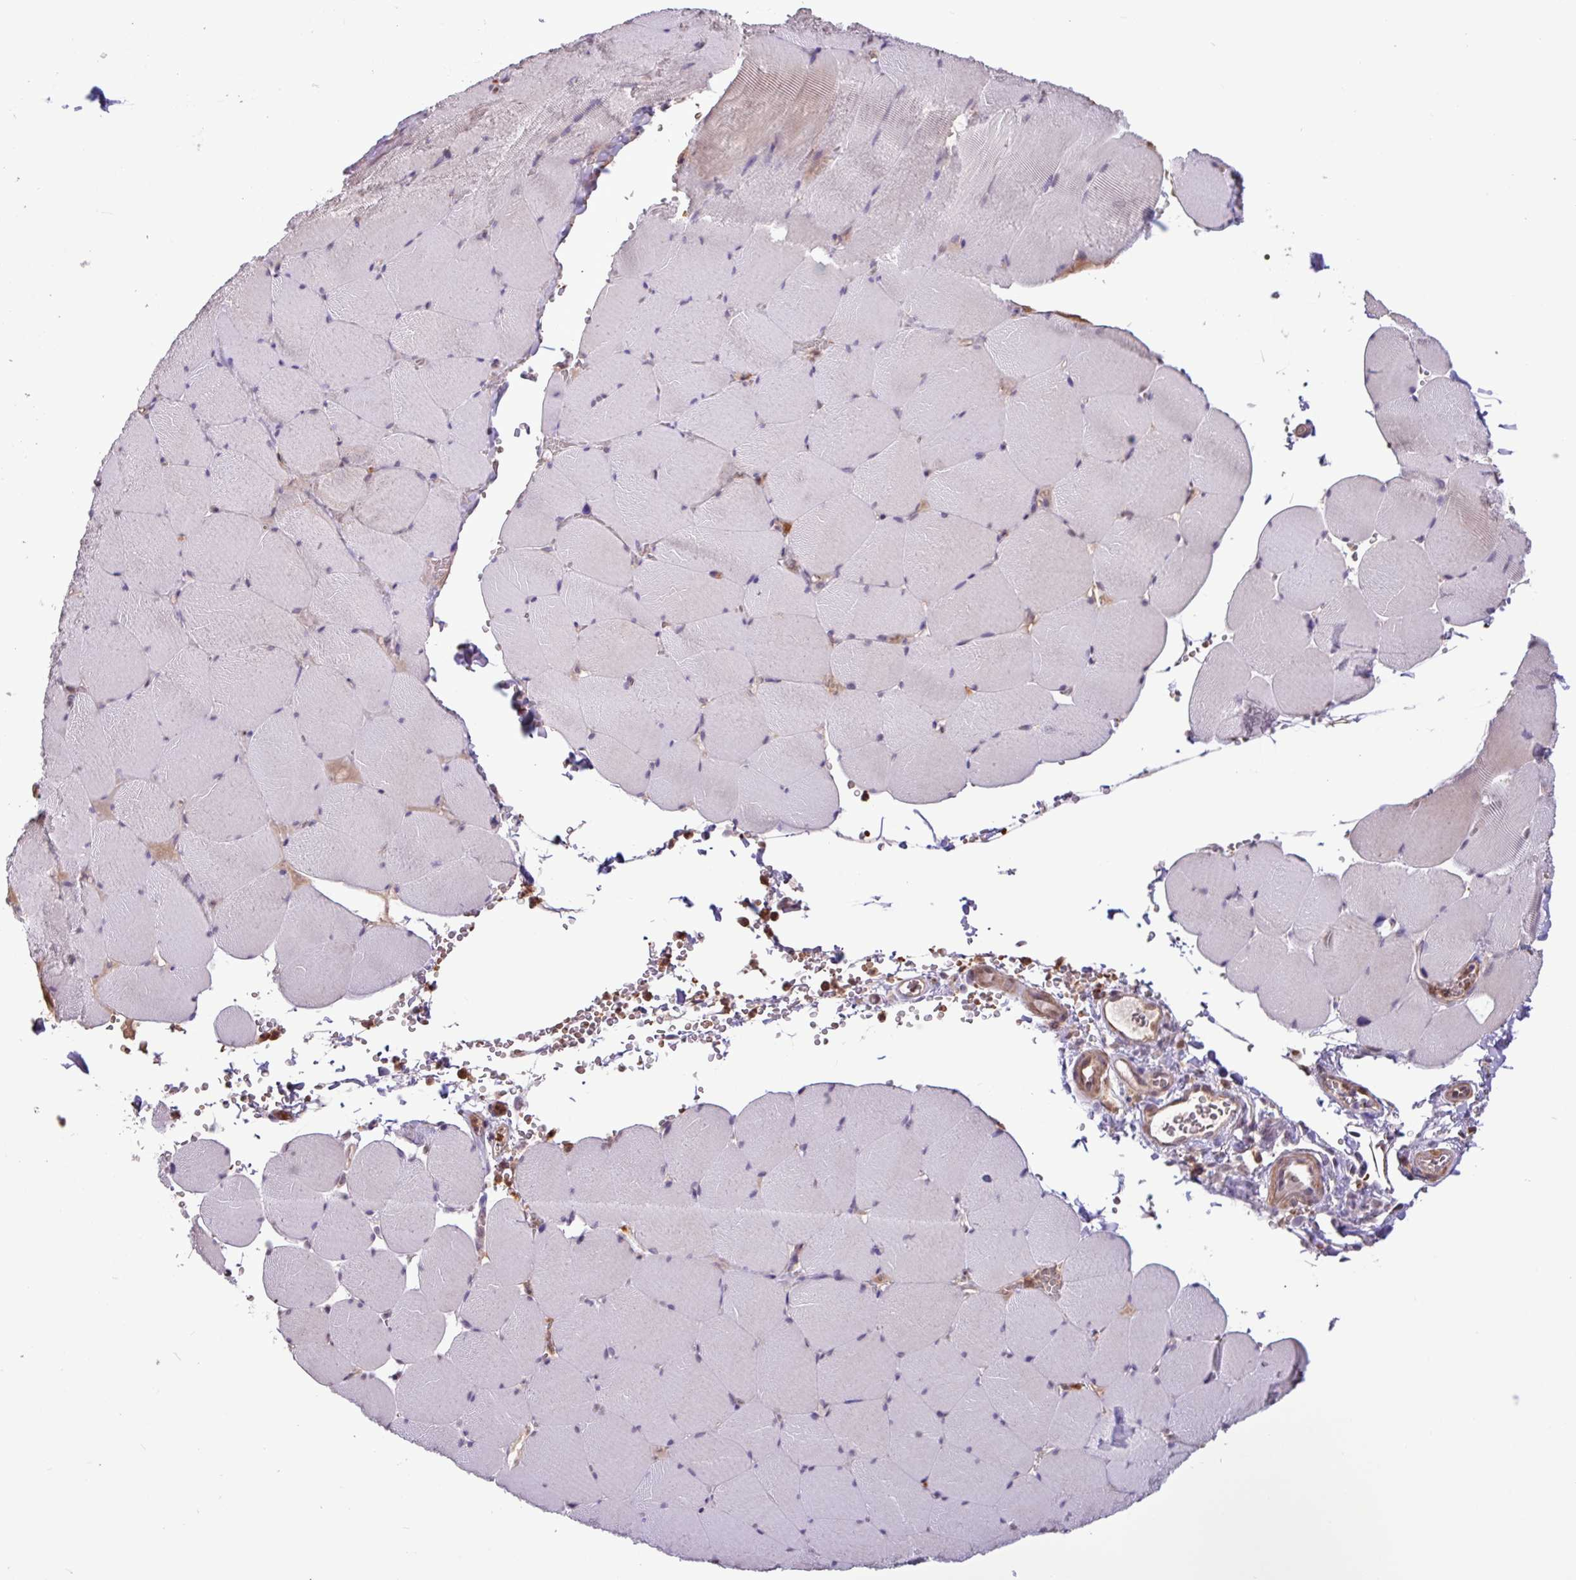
{"staining": {"intensity": "negative", "quantity": "none", "location": "none"}, "tissue": "skeletal muscle", "cell_type": "Myocytes", "image_type": "normal", "snomed": [{"axis": "morphology", "description": "Normal tissue, NOS"}, {"axis": "topography", "description": "Skeletal muscle"}, {"axis": "topography", "description": "Head-Neck"}], "caption": "A high-resolution image shows immunohistochemistry staining of unremarkable skeletal muscle, which shows no significant expression in myocytes.", "gene": "CHST11", "patient": {"sex": "male", "age": 66}}